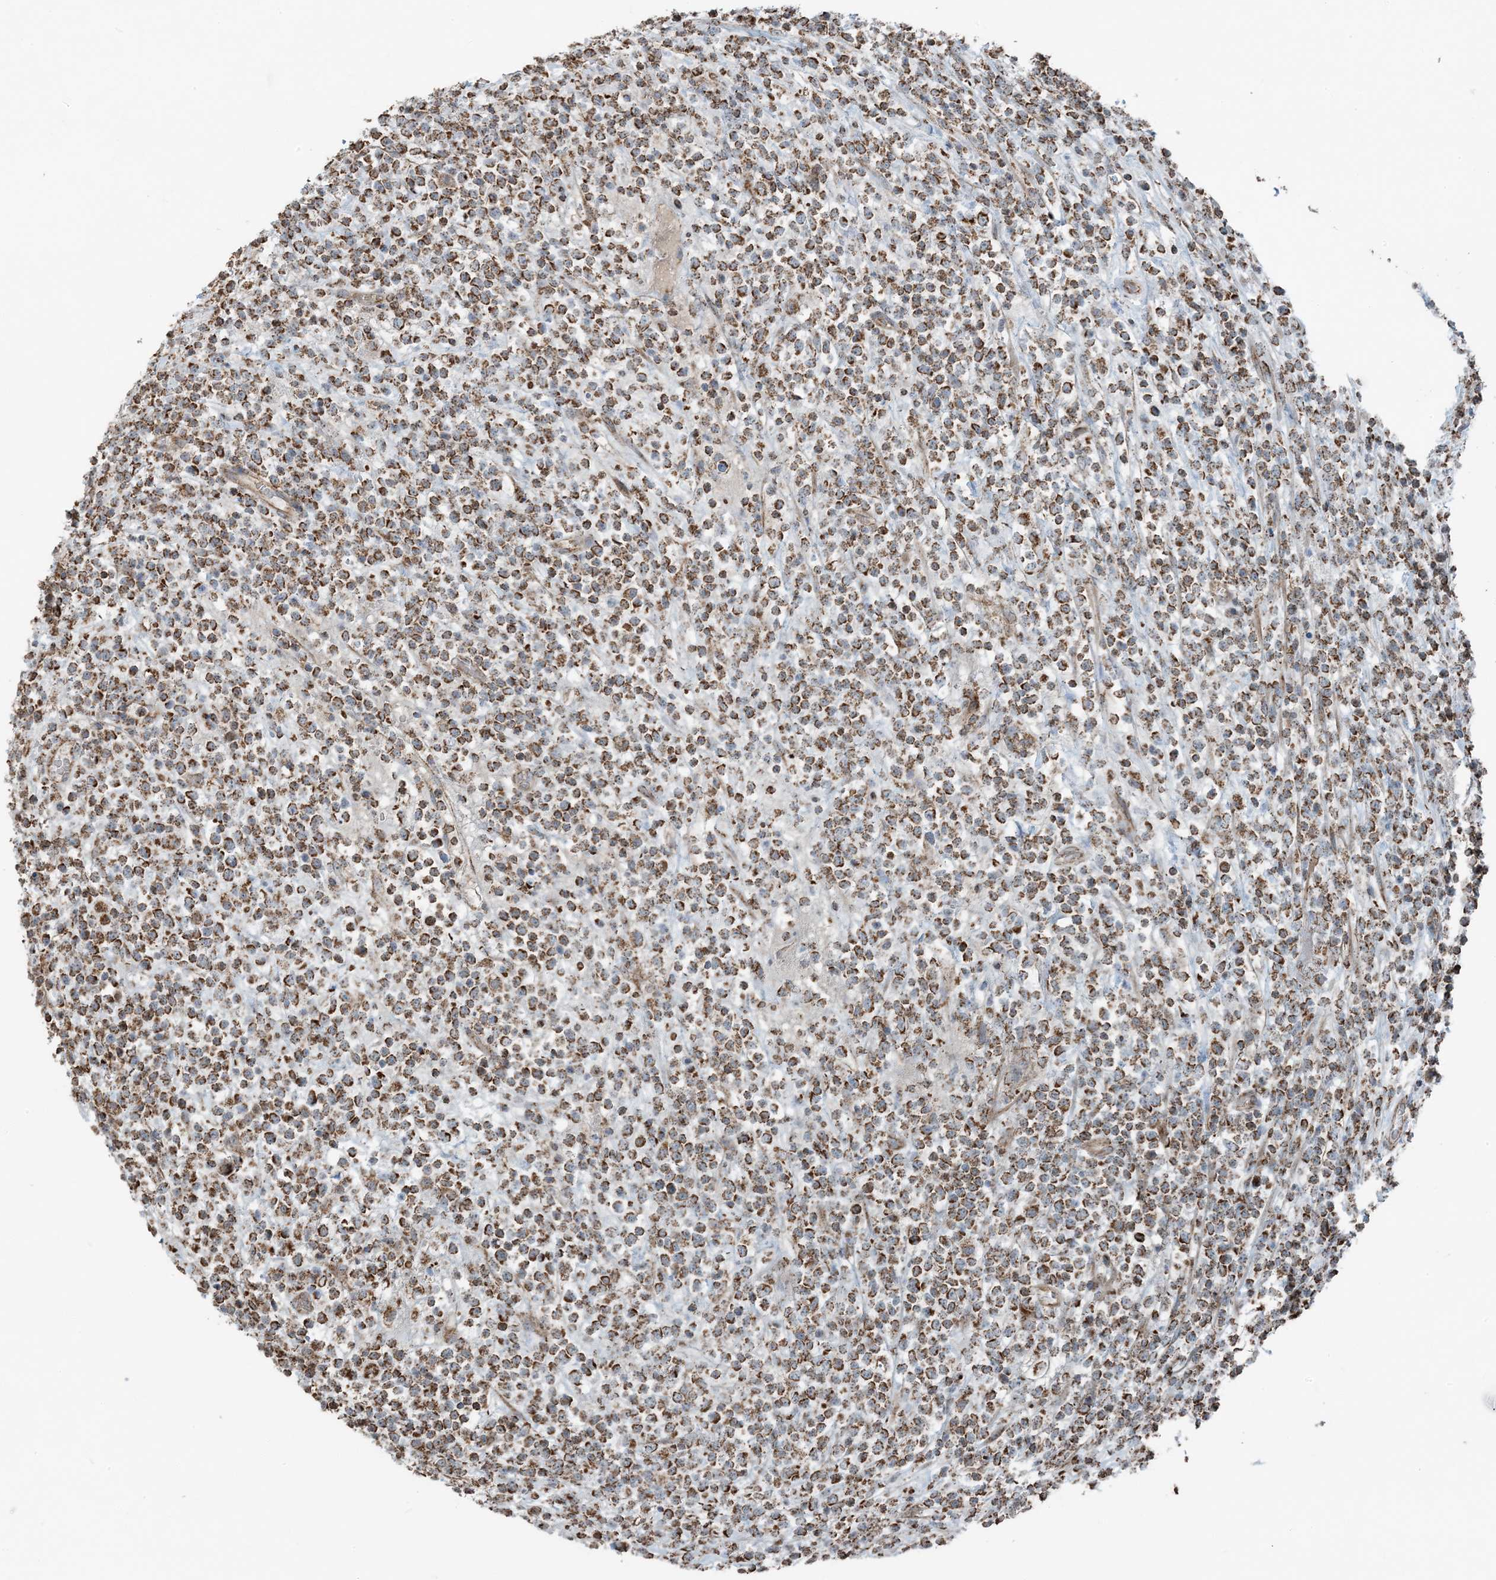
{"staining": {"intensity": "moderate", "quantity": ">75%", "location": "cytoplasmic/membranous"}, "tissue": "lymphoma", "cell_type": "Tumor cells", "image_type": "cancer", "snomed": [{"axis": "morphology", "description": "Malignant lymphoma, non-Hodgkin's type, High grade"}, {"axis": "topography", "description": "Colon"}], "caption": "An IHC photomicrograph of neoplastic tissue is shown. Protein staining in brown labels moderate cytoplasmic/membranous positivity in malignant lymphoma, non-Hodgkin's type (high-grade) within tumor cells.", "gene": "PILRB", "patient": {"sex": "female", "age": 53}}